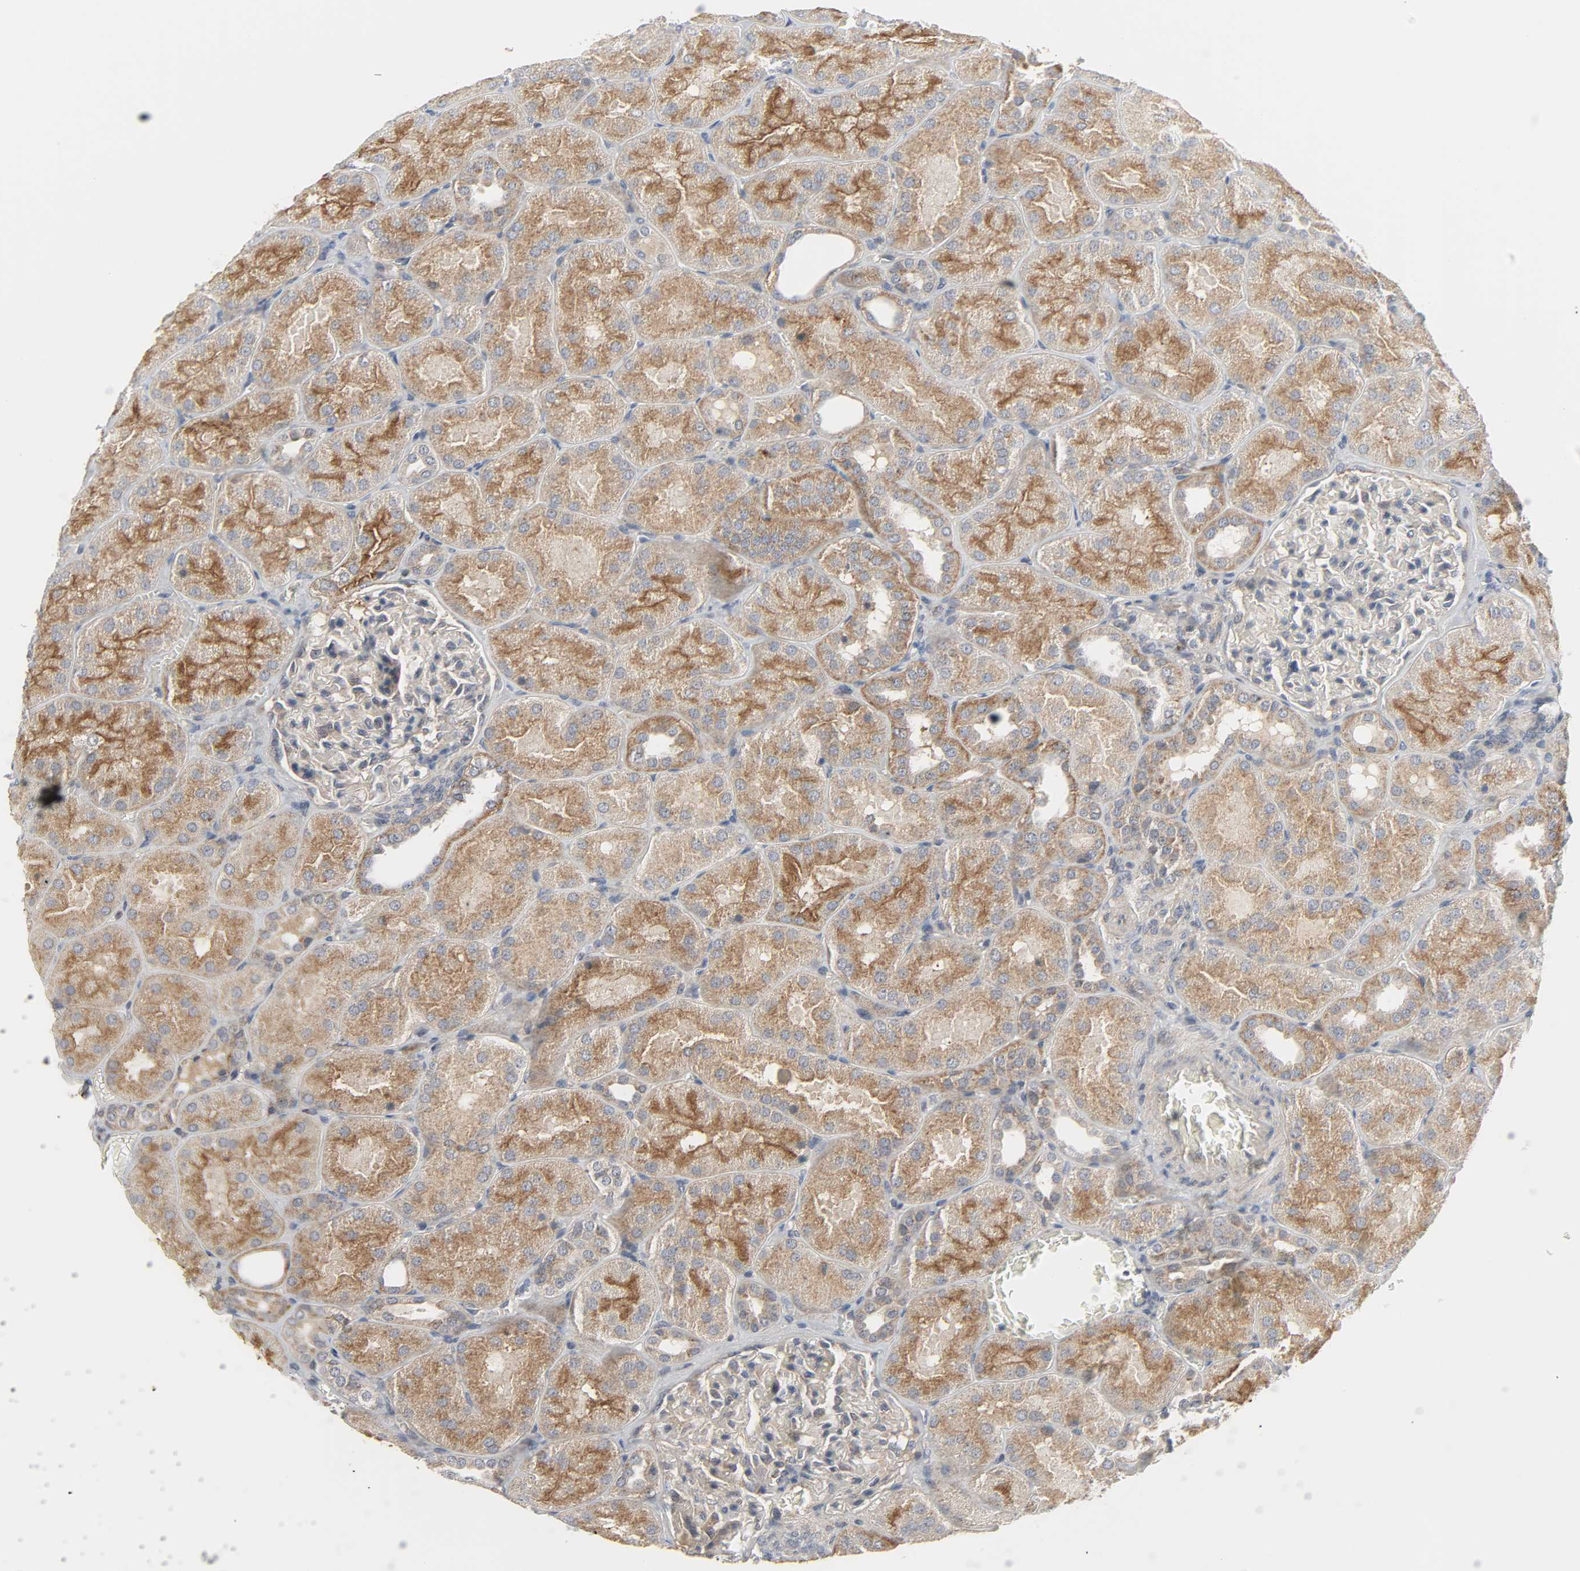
{"staining": {"intensity": "weak", "quantity": "25%-75%", "location": "cytoplasmic/membranous"}, "tissue": "kidney", "cell_type": "Cells in glomeruli", "image_type": "normal", "snomed": [{"axis": "morphology", "description": "Normal tissue, NOS"}, {"axis": "topography", "description": "Kidney"}], "caption": "Weak cytoplasmic/membranous expression for a protein is seen in approximately 25%-75% of cells in glomeruli of unremarkable kidney using immunohistochemistry (IHC).", "gene": "CLIP1", "patient": {"sex": "male", "age": 28}}